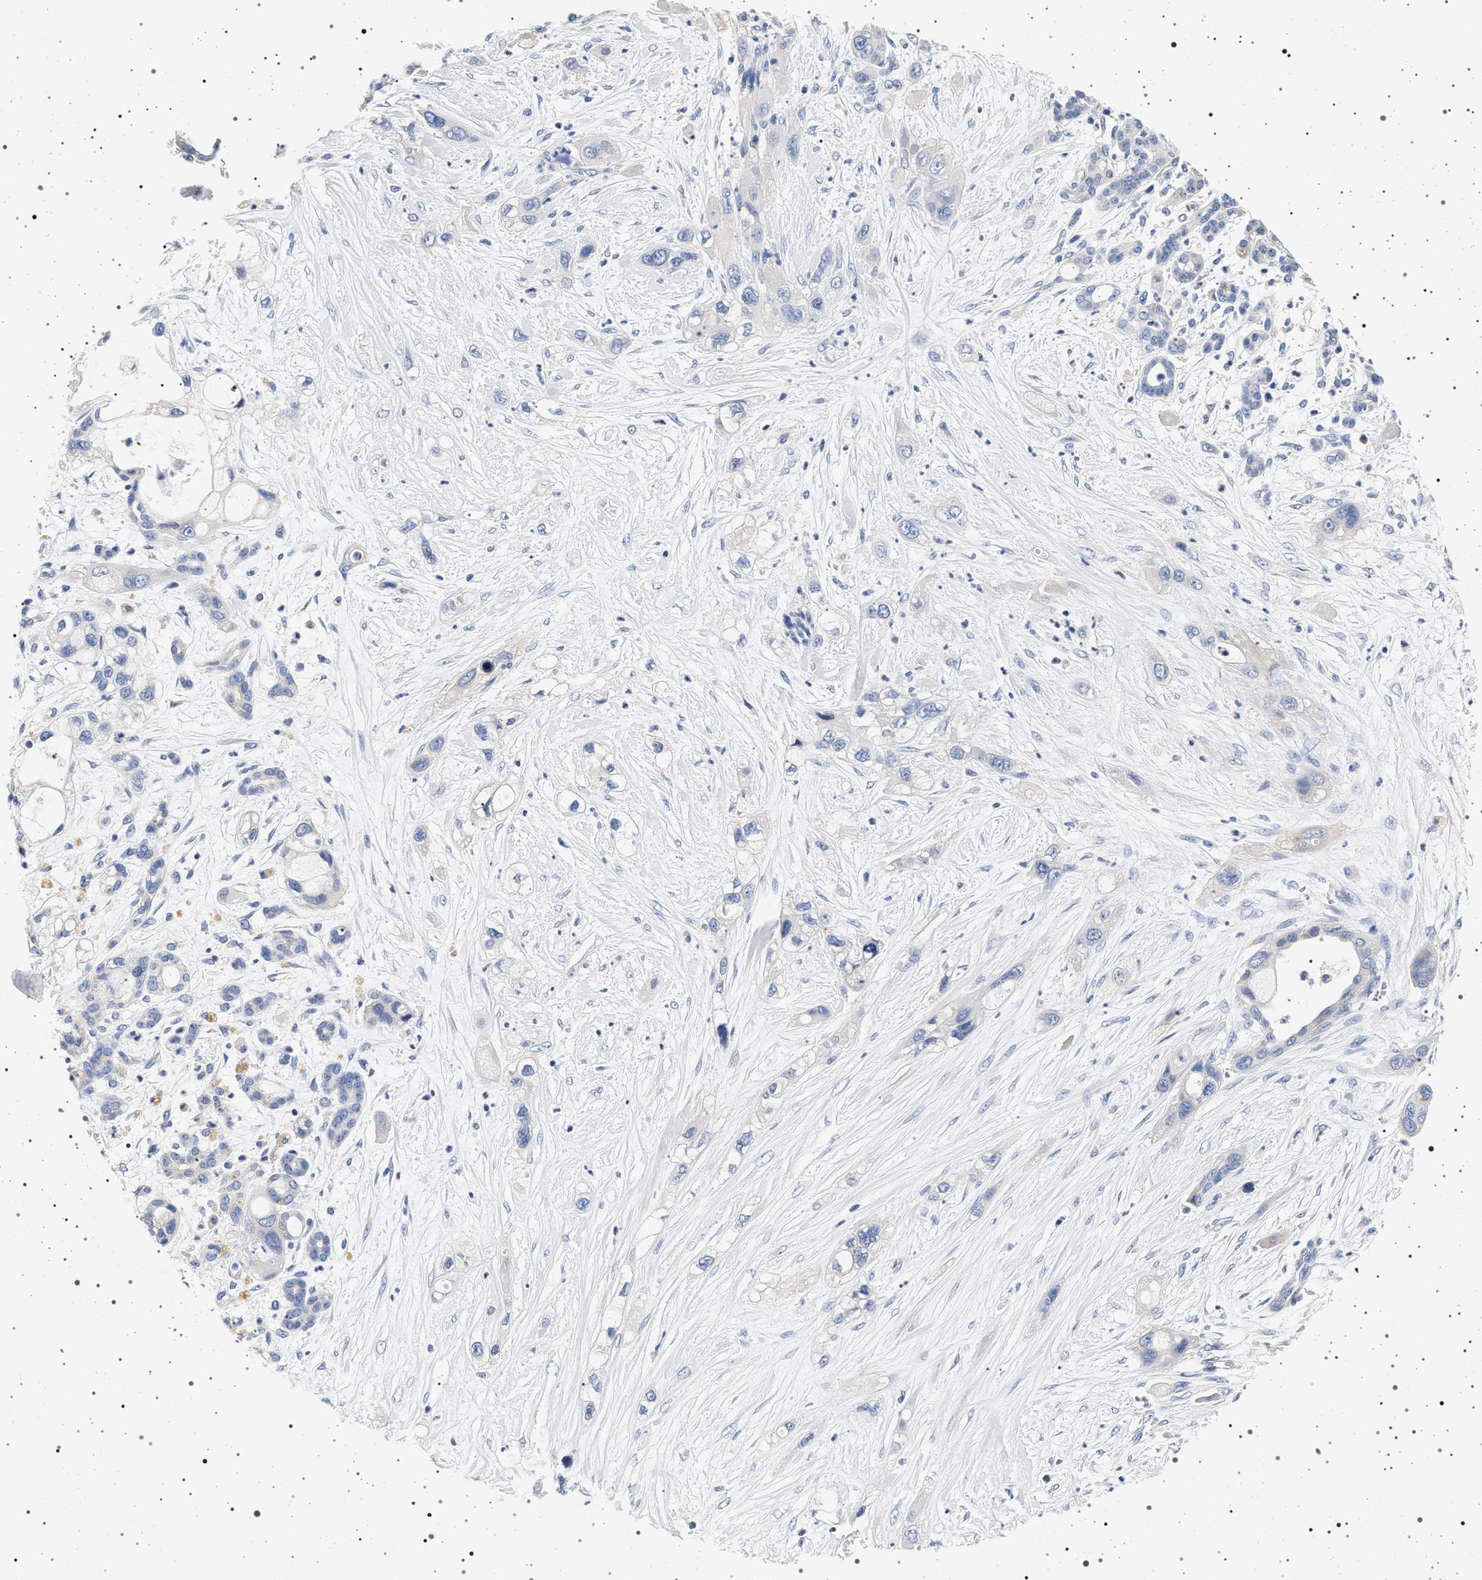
{"staining": {"intensity": "negative", "quantity": "none", "location": "none"}, "tissue": "pancreatic cancer", "cell_type": "Tumor cells", "image_type": "cancer", "snomed": [{"axis": "morphology", "description": "Adenocarcinoma, NOS"}, {"axis": "topography", "description": "Pancreas"}], "caption": "IHC histopathology image of human pancreatic adenocarcinoma stained for a protein (brown), which exhibits no expression in tumor cells.", "gene": "HSD17B1", "patient": {"sex": "male", "age": 59}}